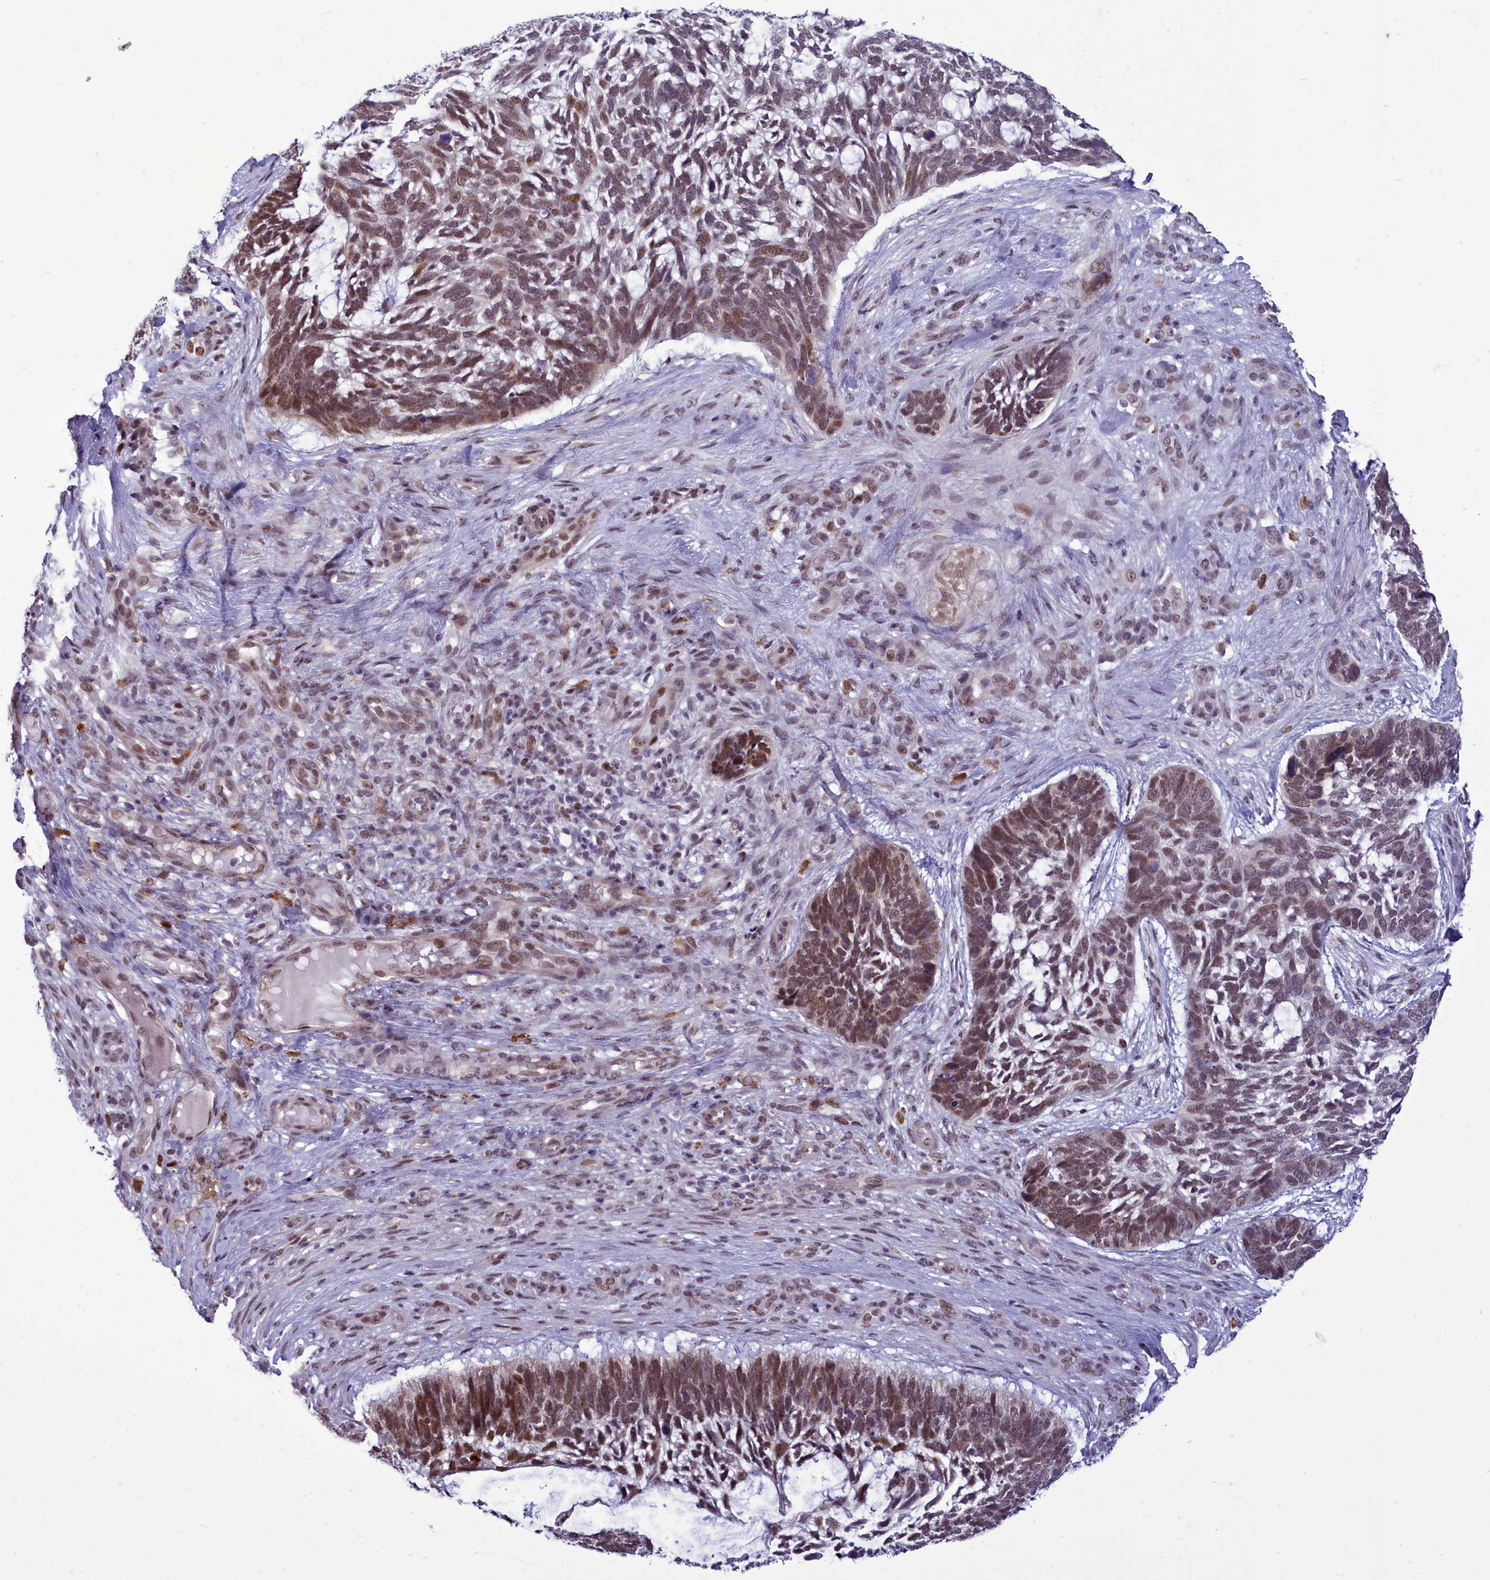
{"staining": {"intensity": "strong", "quantity": ">75%", "location": "nuclear"}, "tissue": "skin cancer", "cell_type": "Tumor cells", "image_type": "cancer", "snomed": [{"axis": "morphology", "description": "Basal cell carcinoma"}, {"axis": "topography", "description": "Skin"}], "caption": "Immunohistochemistry of human basal cell carcinoma (skin) shows high levels of strong nuclear positivity in approximately >75% of tumor cells.", "gene": "CEACAM19", "patient": {"sex": "male", "age": 88}}